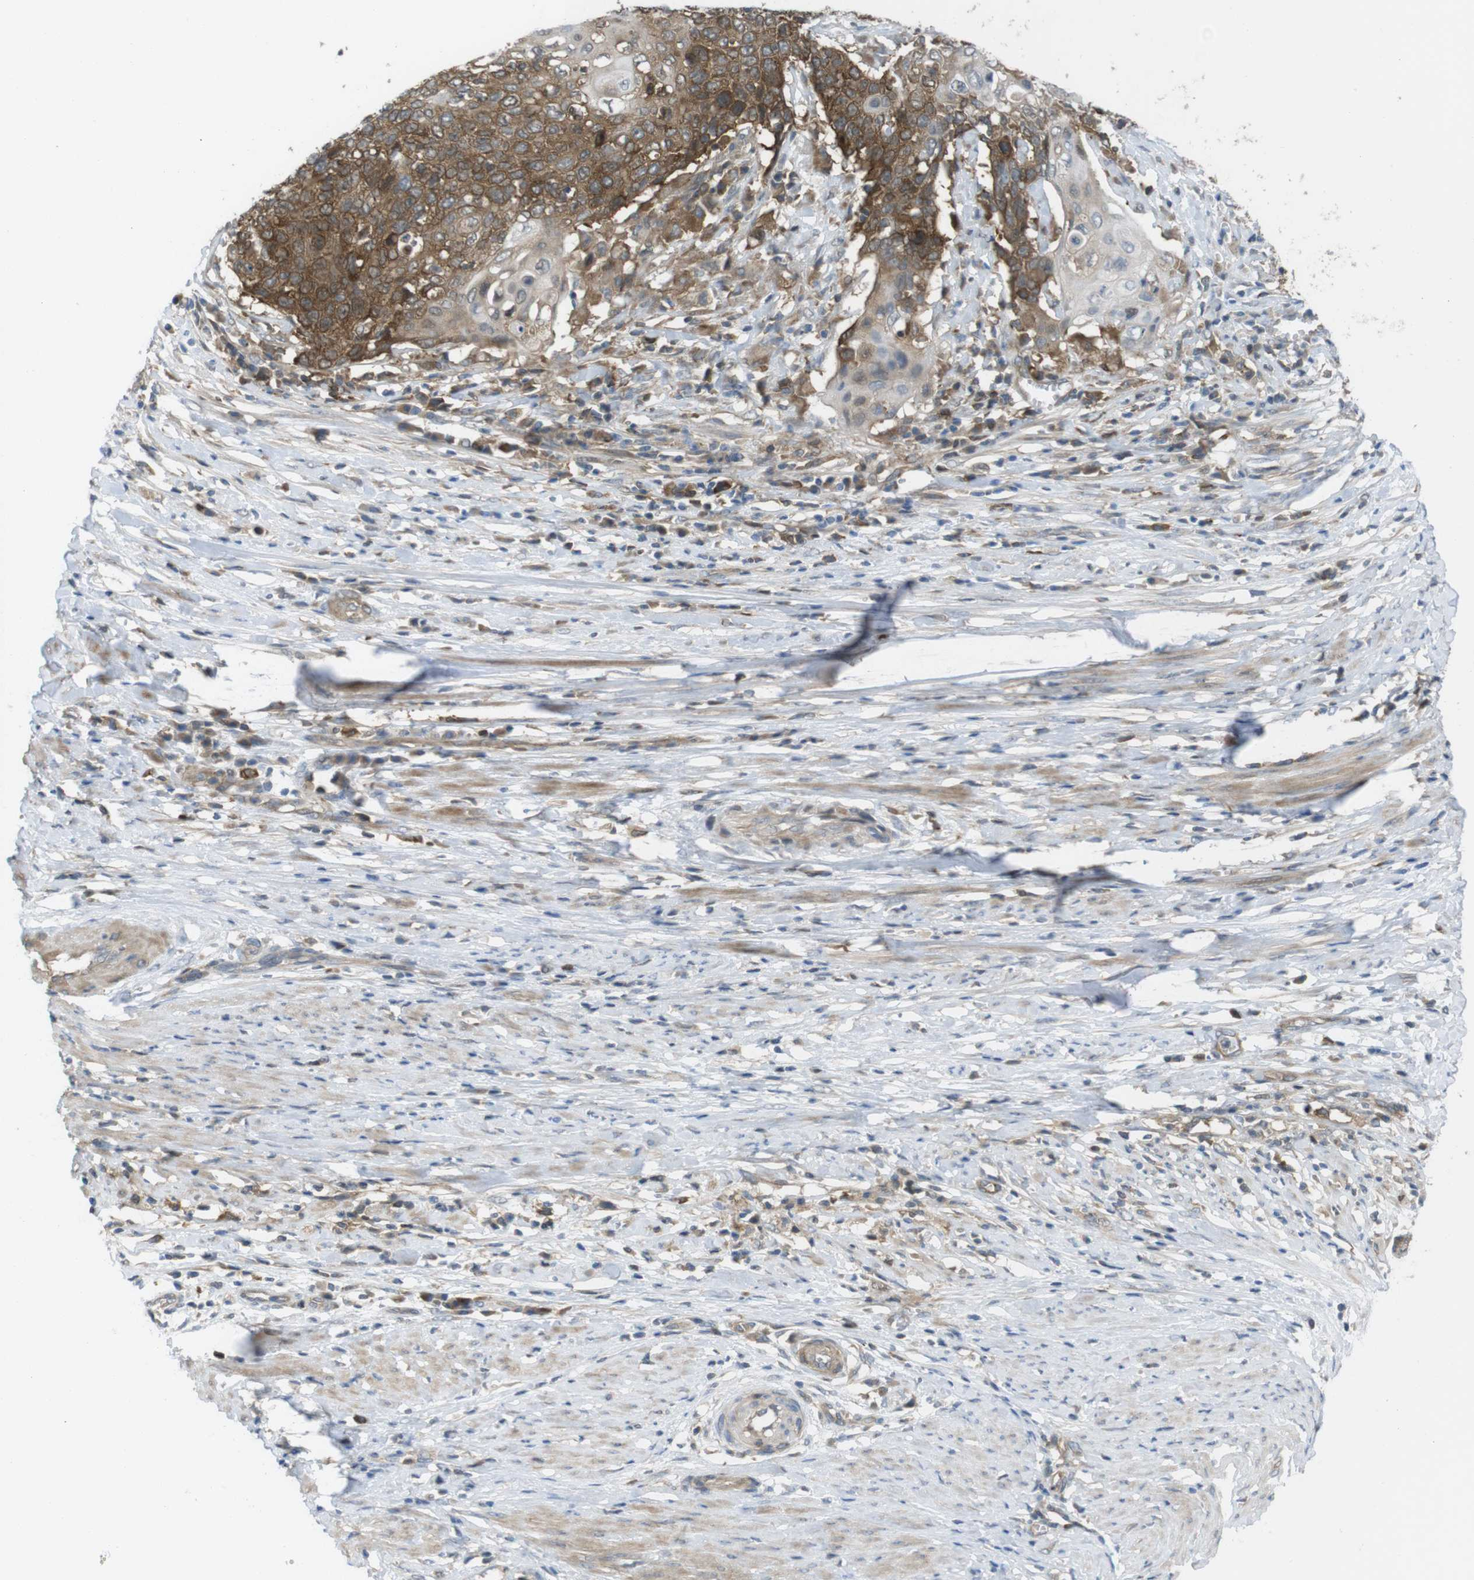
{"staining": {"intensity": "moderate", "quantity": ">75%", "location": "cytoplasmic/membranous"}, "tissue": "cervical cancer", "cell_type": "Tumor cells", "image_type": "cancer", "snomed": [{"axis": "morphology", "description": "Squamous cell carcinoma, NOS"}, {"axis": "topography", "description": "Cervix"}], "caption": "IHC image of neoplastic tissue: human cervical cancer (squamous cell carcinoma) stained using immunohistochemistry displays medium levels of moderate protein expression localized specifically in the cytoplasmic/membranous of tumor cells, appearing as a cytoplasmic/membranous brown color.", "gene": "MTHFD1", "patient": {"sex": "female", "age": 39}}